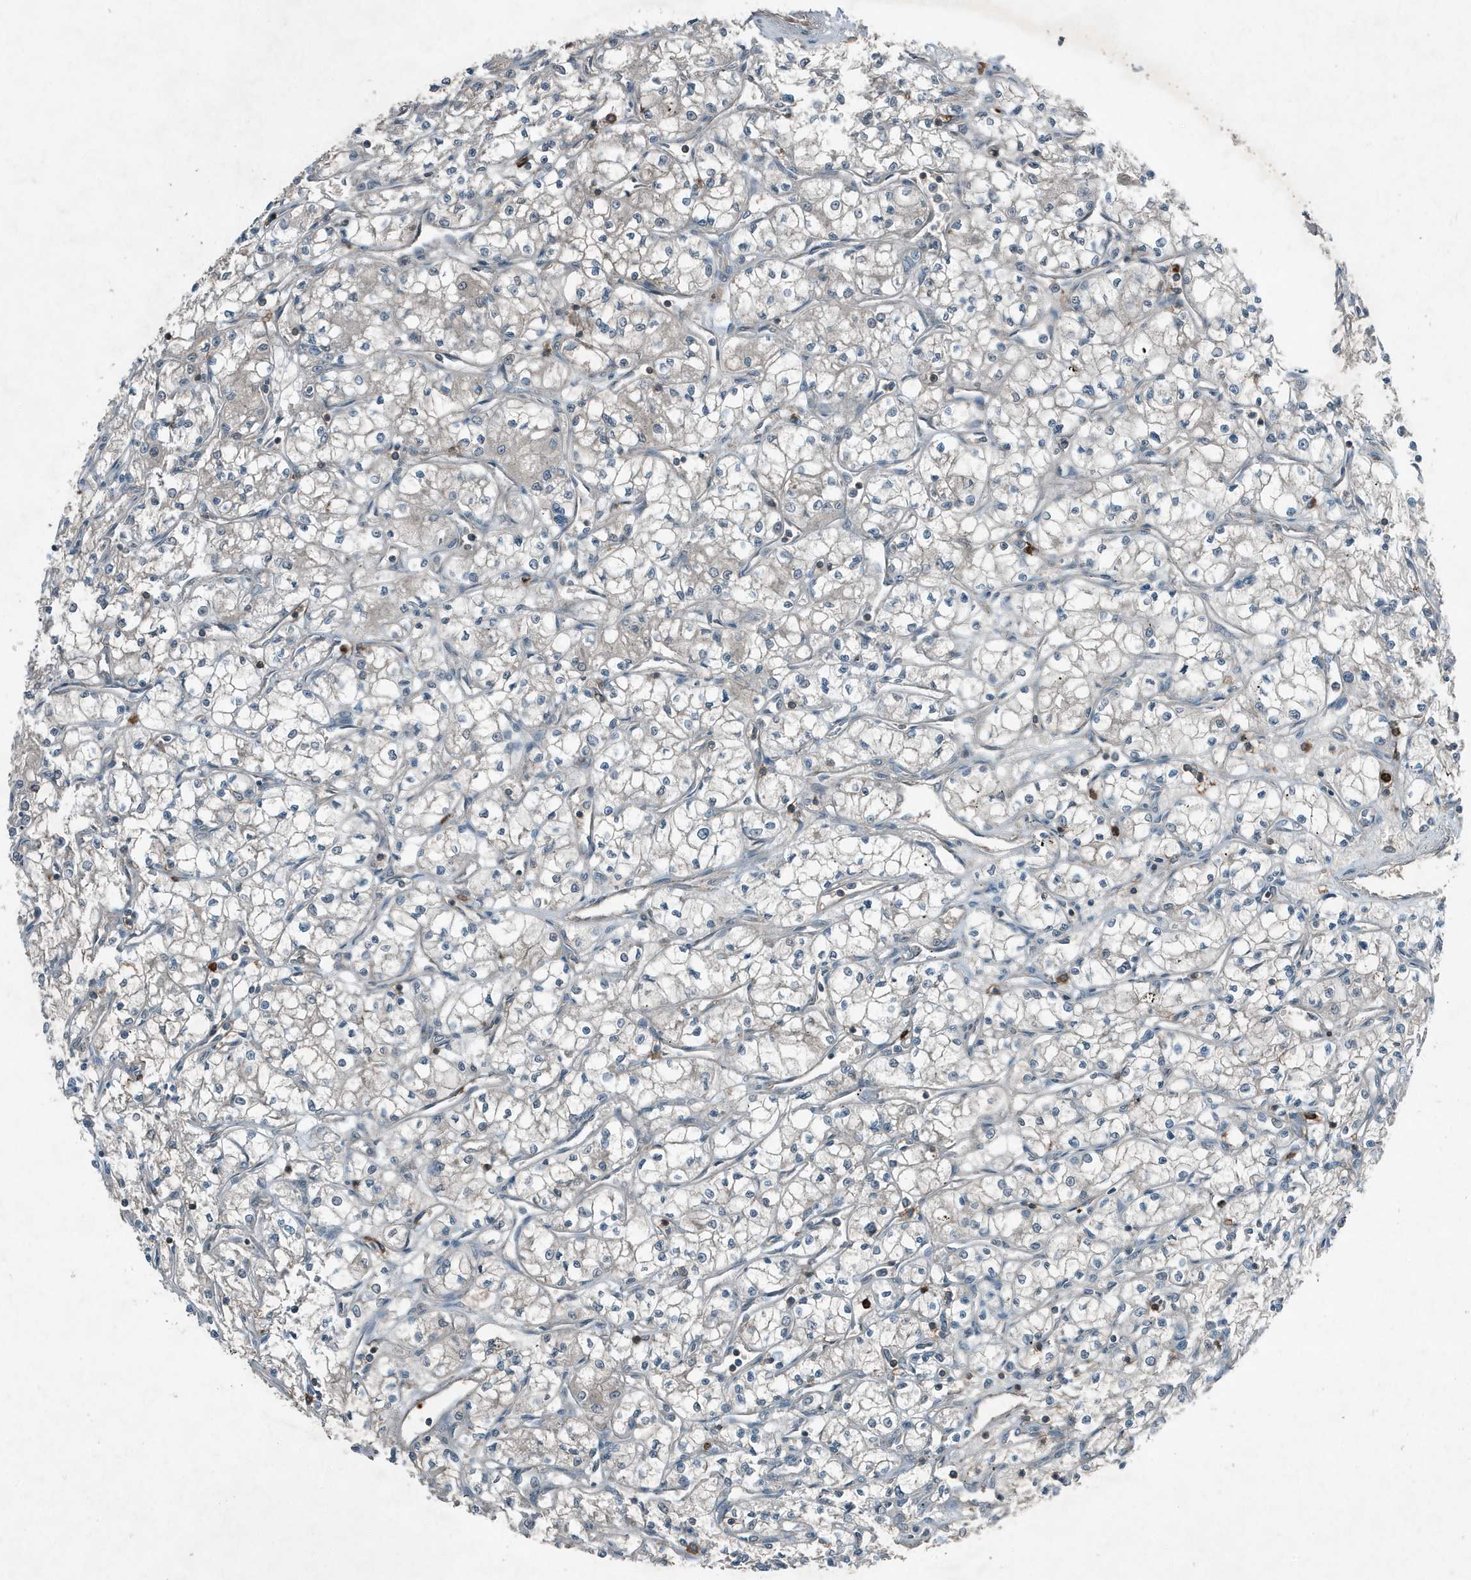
{"staining": {"intensity": "negative", "quantity": "none", "location": "none"}, "tissue": "renal cancer", "cell_type": "Tumor cells", "image_type": "cancer", "snomed": [{"axis": "morphology", "description": "Adenocarcinoma, NOS"}, {"axis": "topography", "description": "Kidney"}], "caption": "Tumor cells show no significant protein expression in renal cancer.", "gene": "DAPP1", "patient": {"sex": "male", "age": 59}}